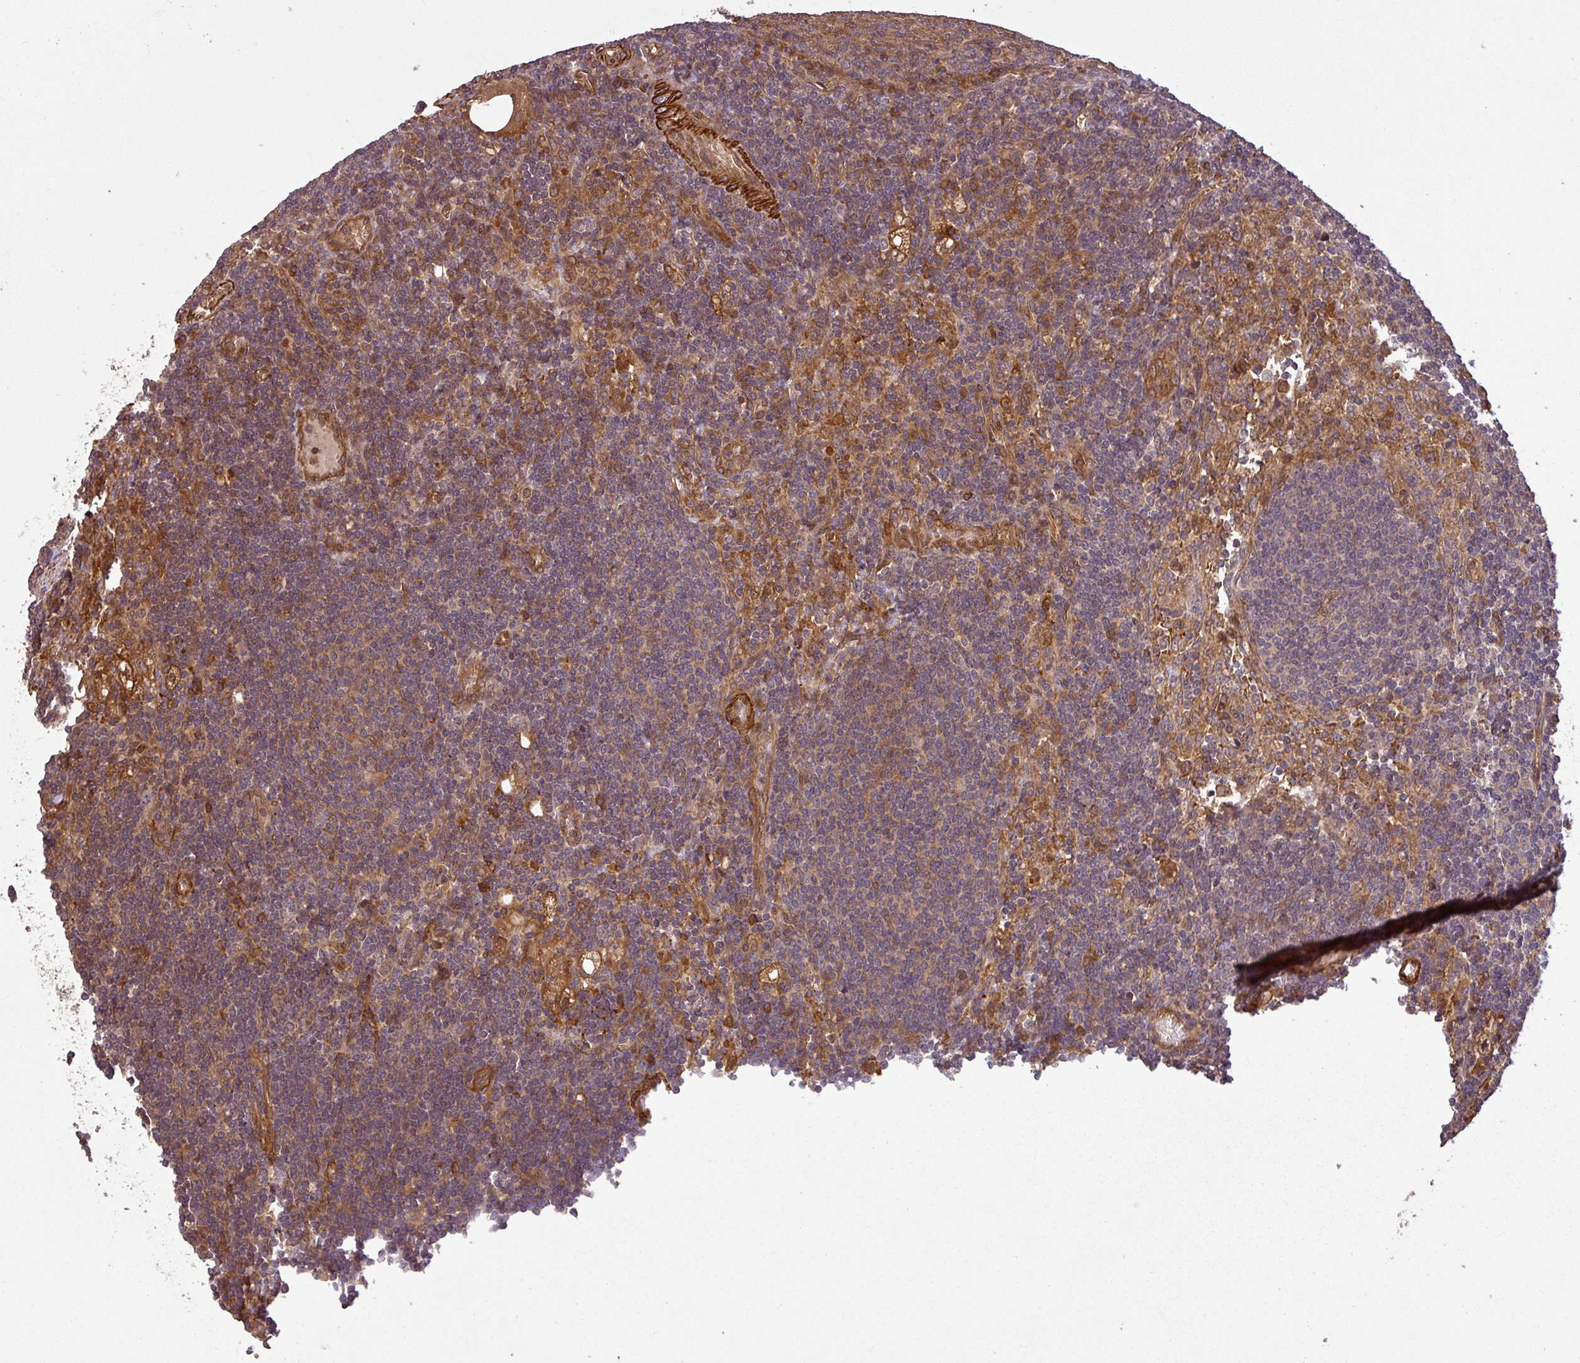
{"staining": {"intensity": "weak", "quantity": "<25%", "location": "cytoplasmic/membranous"}, "tissue": "lymph node", "cell_type": "Germinal center cells", "image_type": "normal", "snomed": [{"axis": "morphology", "description": "Normal tissue, NOS"}, {"axis": "topography", "description": "Lymph node"}], "caption": "Protein analysis of normal lymph node reveals no significant positivity in germinal center cells.", "gene": "MAP3K6", "patient": {"sex": "female", "age": 73}}